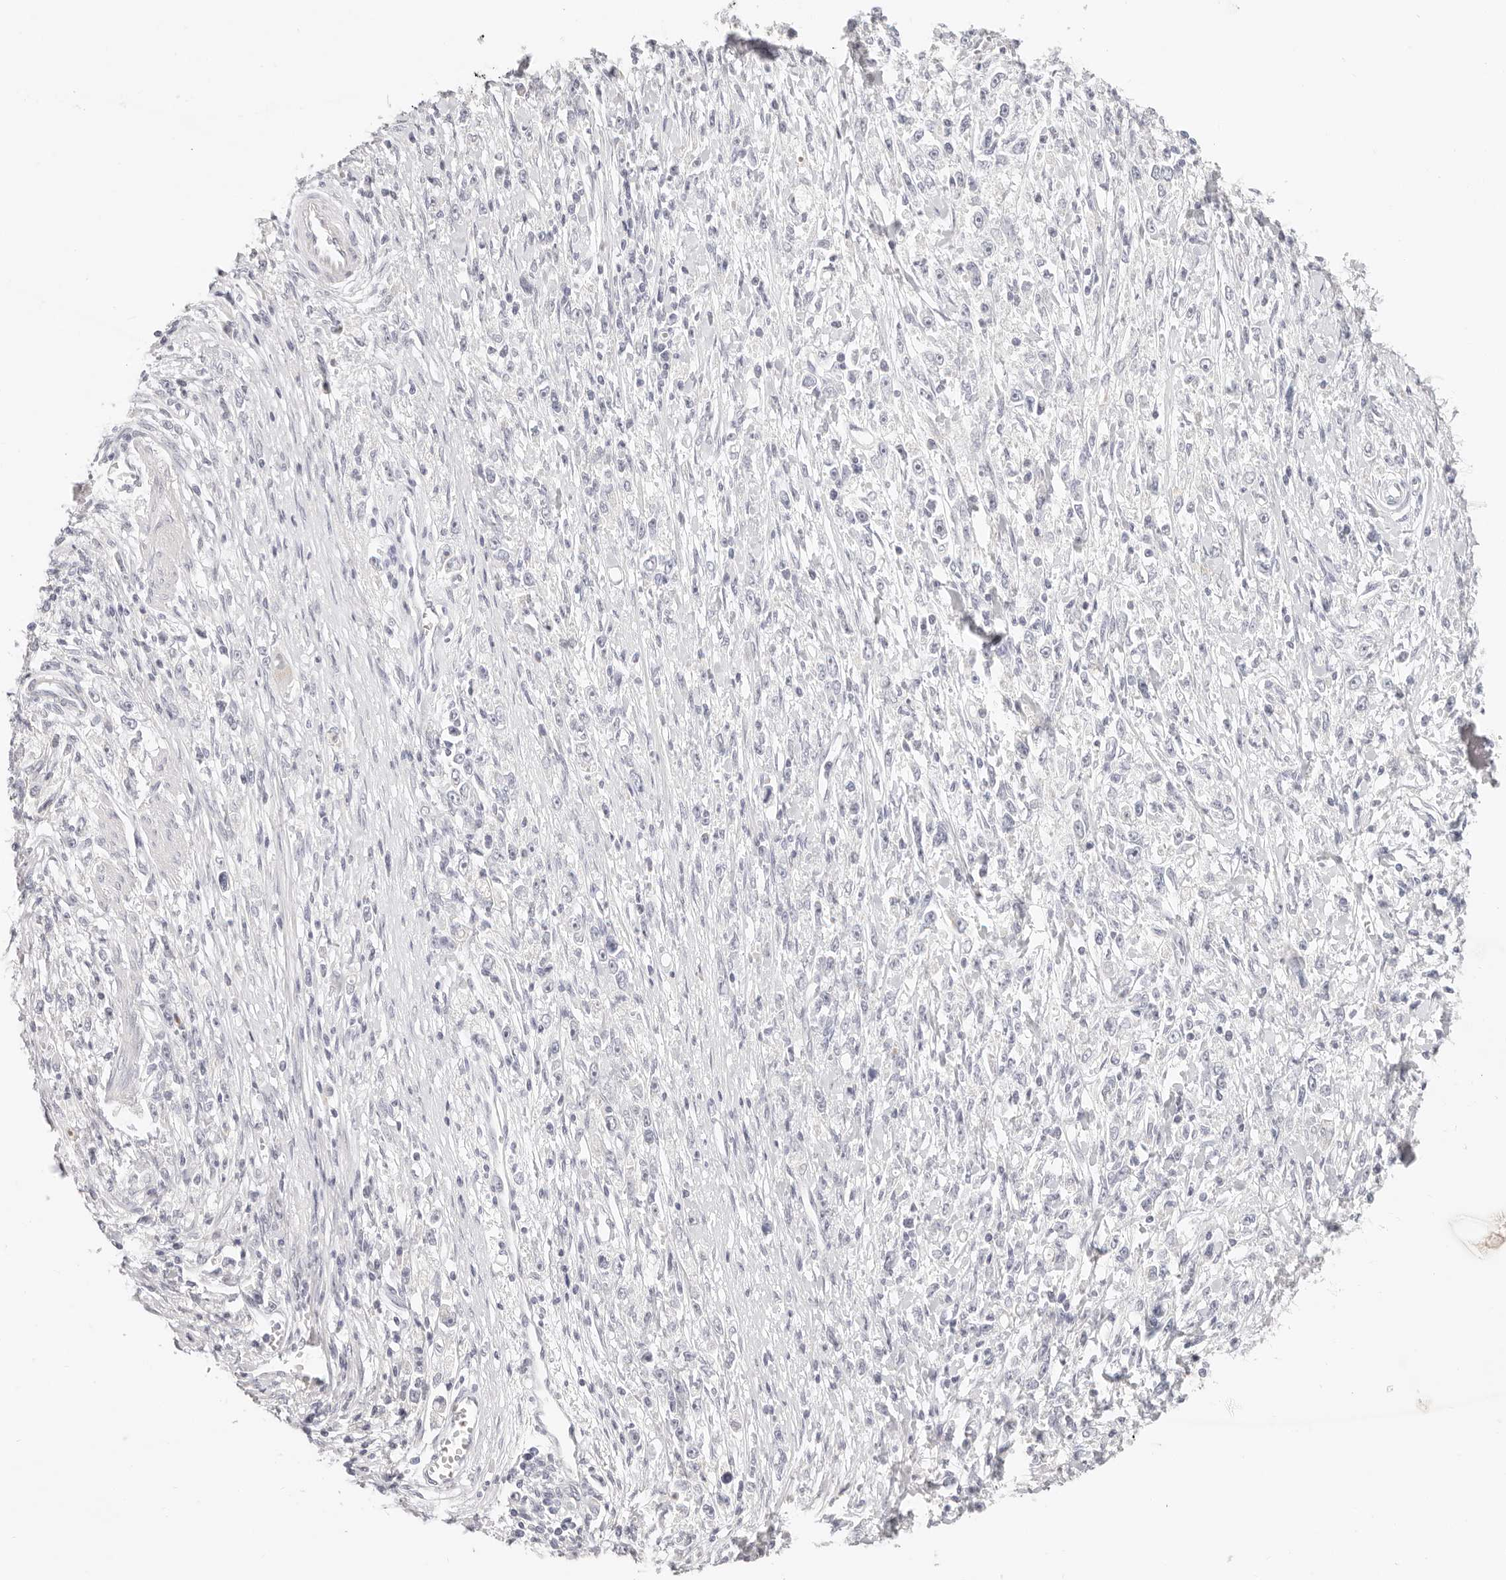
{"staining": {"intensity": "negative", "quantity": "none", "location": "none"}, "tissue": "stomach cancer", "cell_type": "Tumor cells", "image_type": "cancer", "snomed": [{"axis": "morphology", "description": "Adenocarcinoma, NOS"}, {"axis": "topography", "description": "Stomach"}], "caption": "DAB (3,3'-diaminobenzidine) immunohistochemical staining of adenocarcinoma (stomach) shows no significant staining in tumor cells.", "gene": "ASCL1", "patient": {"sex": "female", "age": 59}}